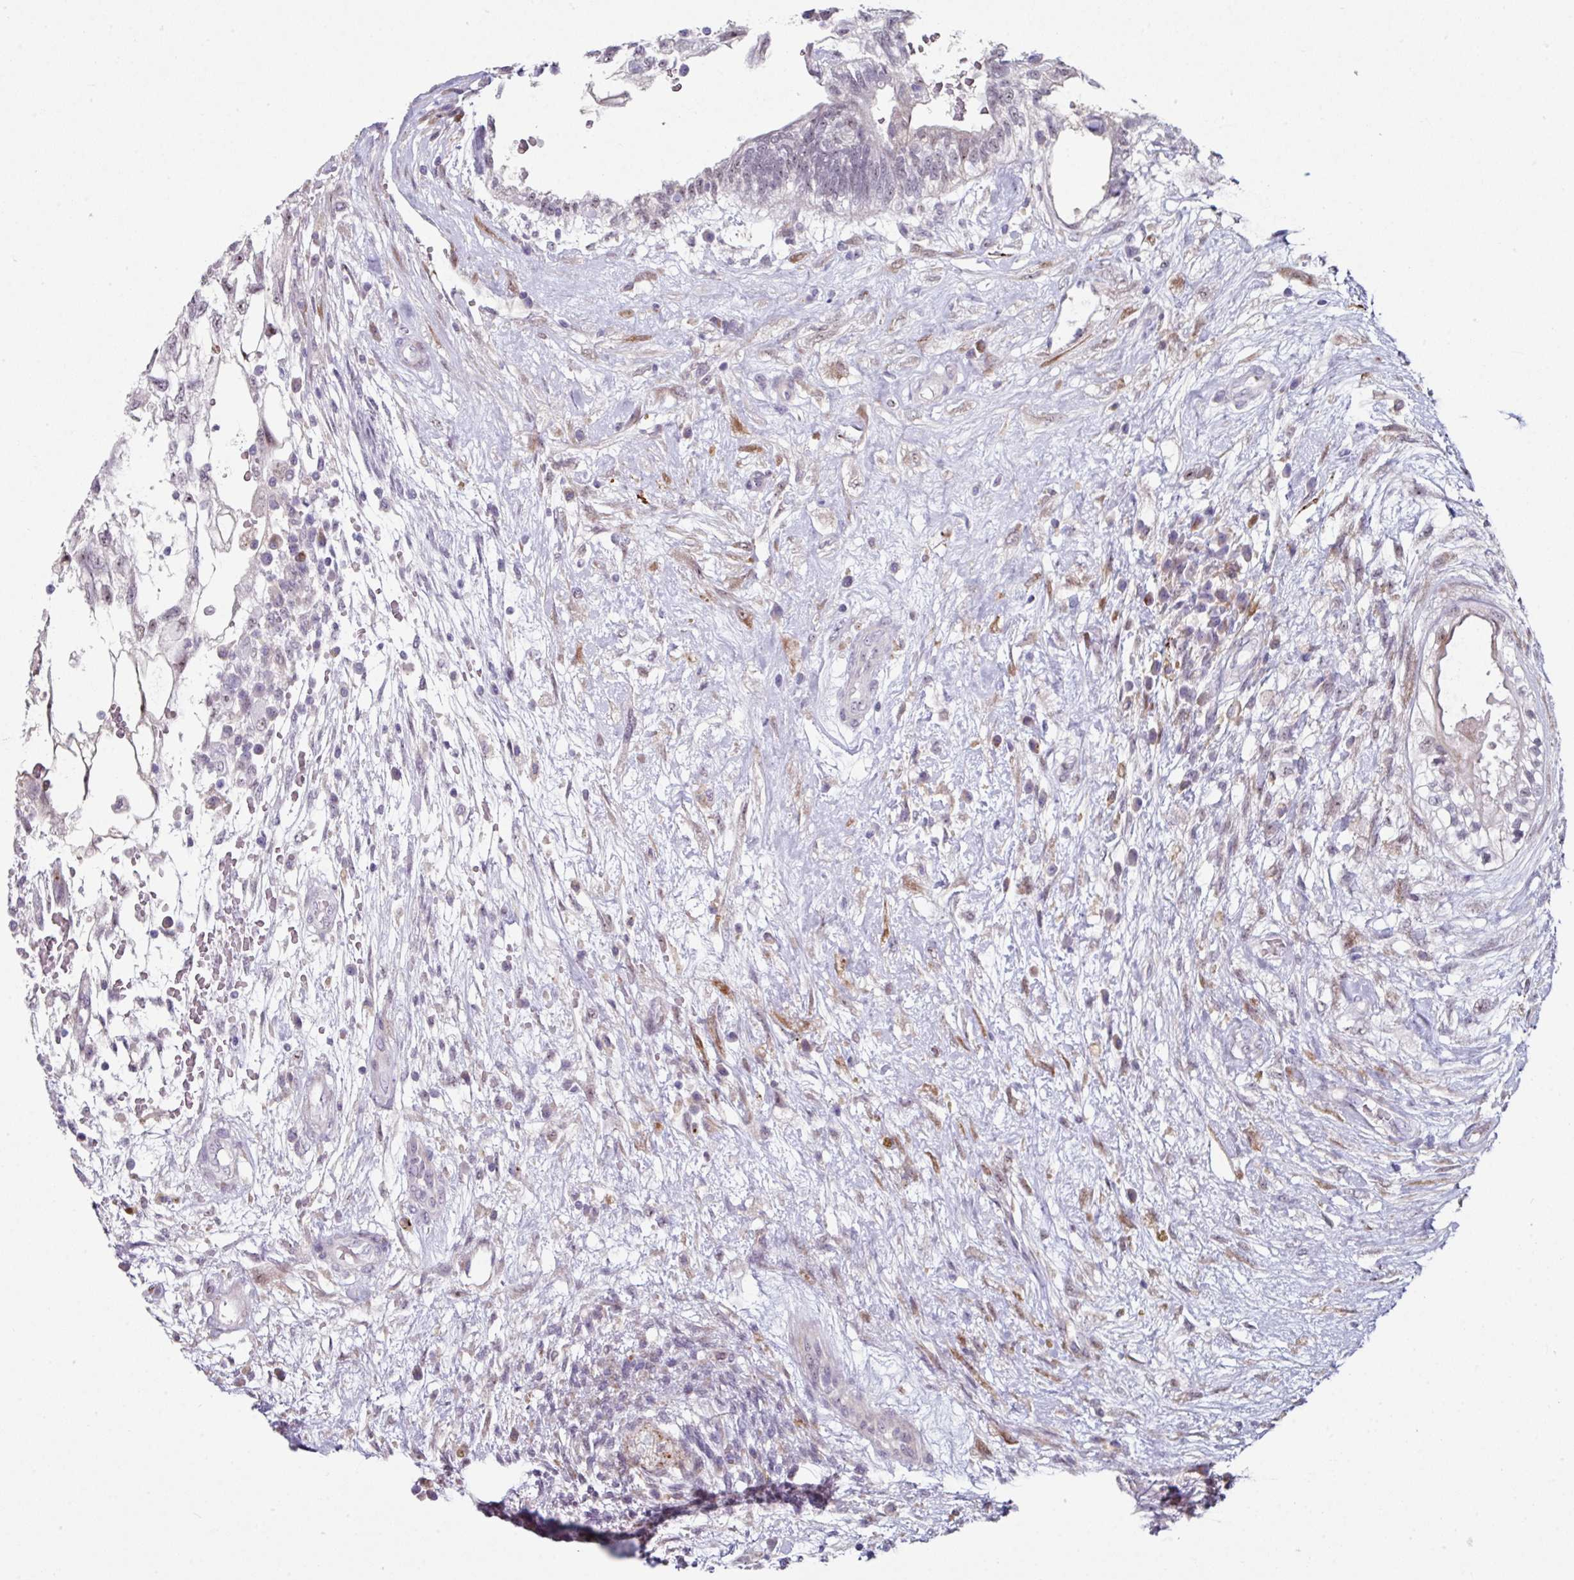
{"staining": {"intensity": "weak", "quantity": "25%-75%", "location": "nuclear"}, "tissue": "testis cancer", "cell_type": "Tumor cells", "image_type": "cancer", "snomed": [{"axis": "morphology", "description": "Normal tissue, NOS"}, {"axis": "morphology", "description": "Carcinoma, Embryonal, NOS"}, {"axis": "topography", "description": "Testis"}], "caption": "IHC staining of embryonal carcinoma (testis), which shows low levels of weak nuclear expression in approximately 25%-75% of tumor cells indicating weak nuclear protein staining. The staining was performed using DAB (brown) for protein detection and nuclei were counterstained in hematoxylin (blue).", "gene": "BMS1", "patient": {"sex": "male", "age": 32}}